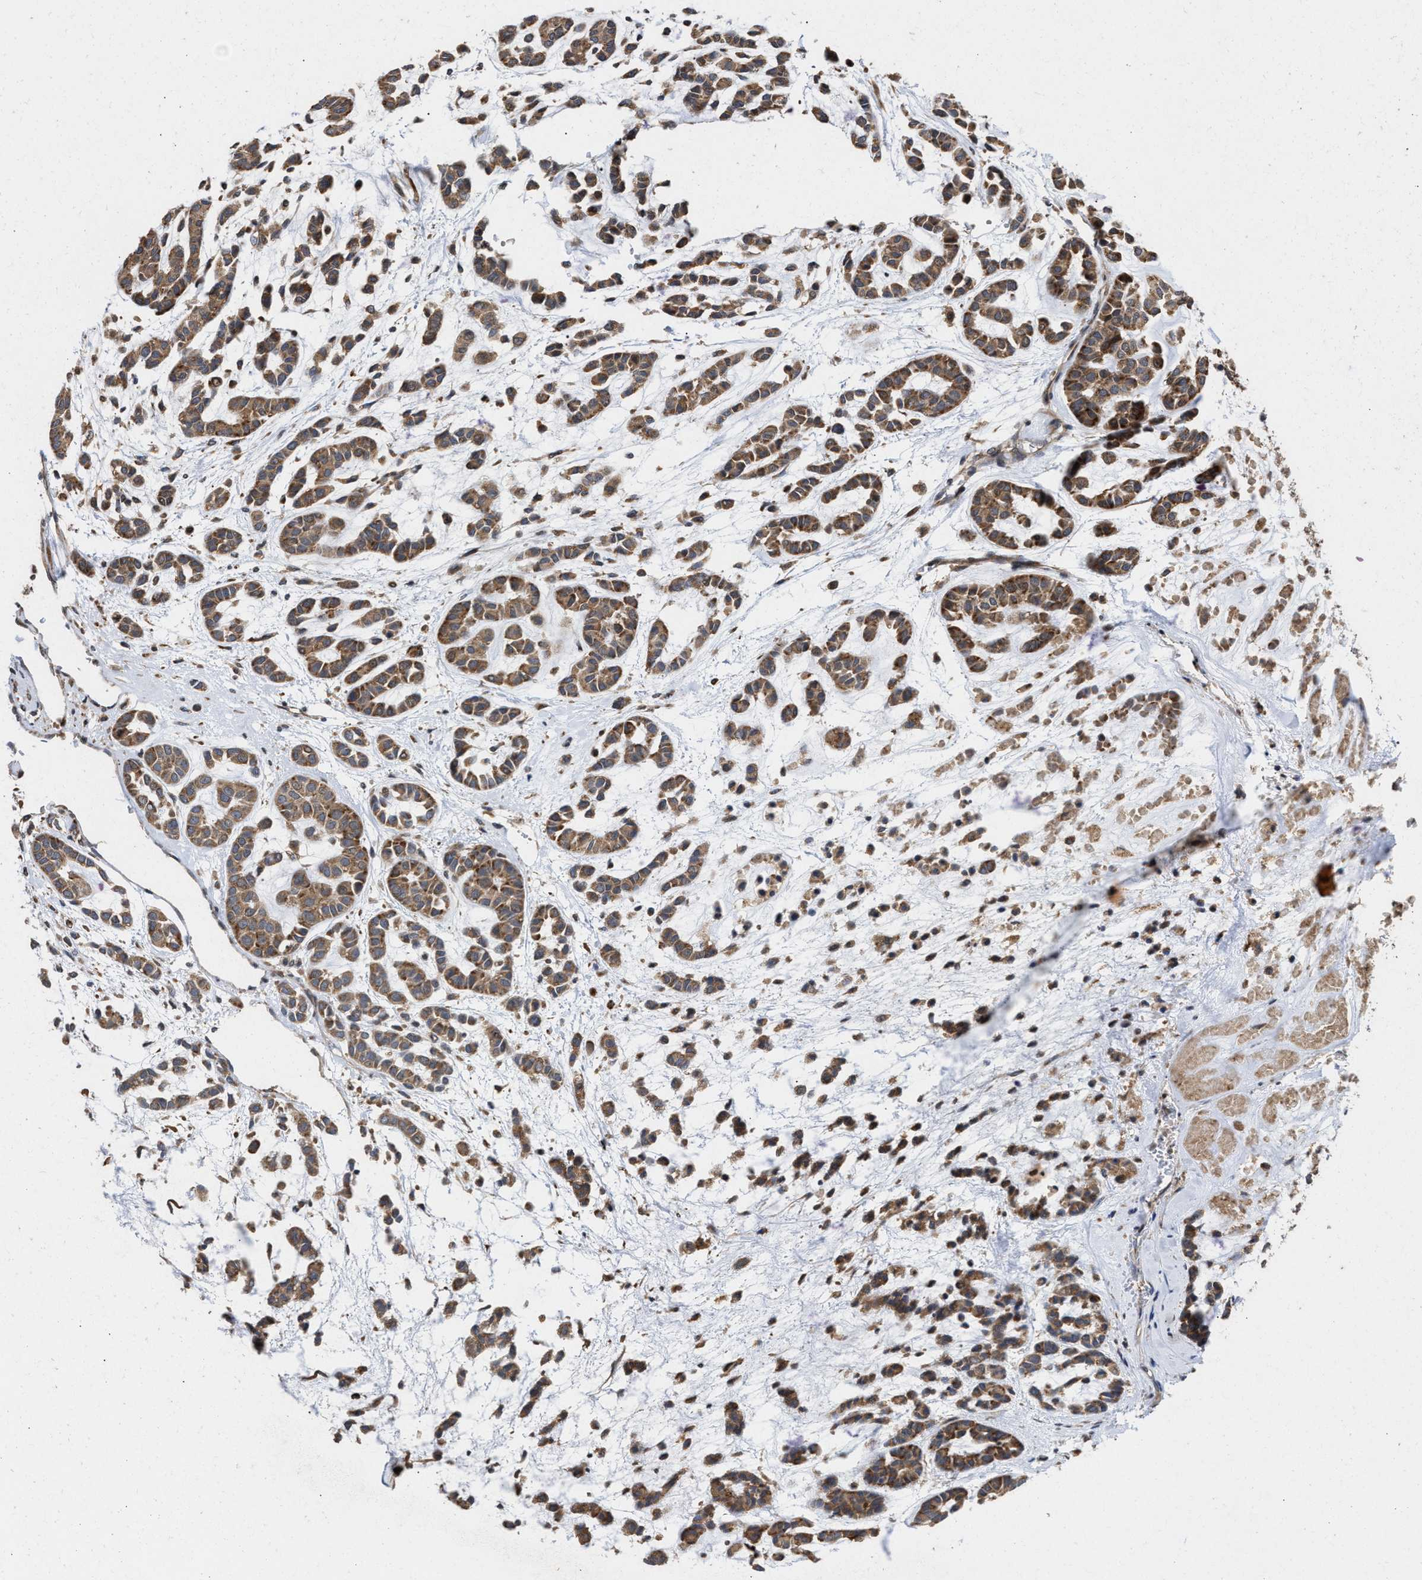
{"staining": {"intensity": "moderate", "quantity": ">75%", "location": "cytoplasmic/membranous"}, "tissue": "head and neck cancer", "cell_type": "Tumor cells", "image_type": "cancer", "snomed": [{"axis": "morphology", "description": "Adenocarcinoma, NOS"}, {"axis": "morphology", "description": "Adenoma, NOS"}, {"axis": "topography", "description": "Head-Neck"}], "caption": "DAB (3,3'-diaminobenzidine) immunohistochemical staining of head and neck cancer shows moderate cytoplasmic/membranous protein positivity in about >75% of tumor cells. Using DAB (3,3'-diaminobenzidine) (brown) and hematoxylin (blue) stains, captured at high magnification using brightfield microscopy.", "gene": "SAR1A", "patient": {"sex": "female", "age": 55}}